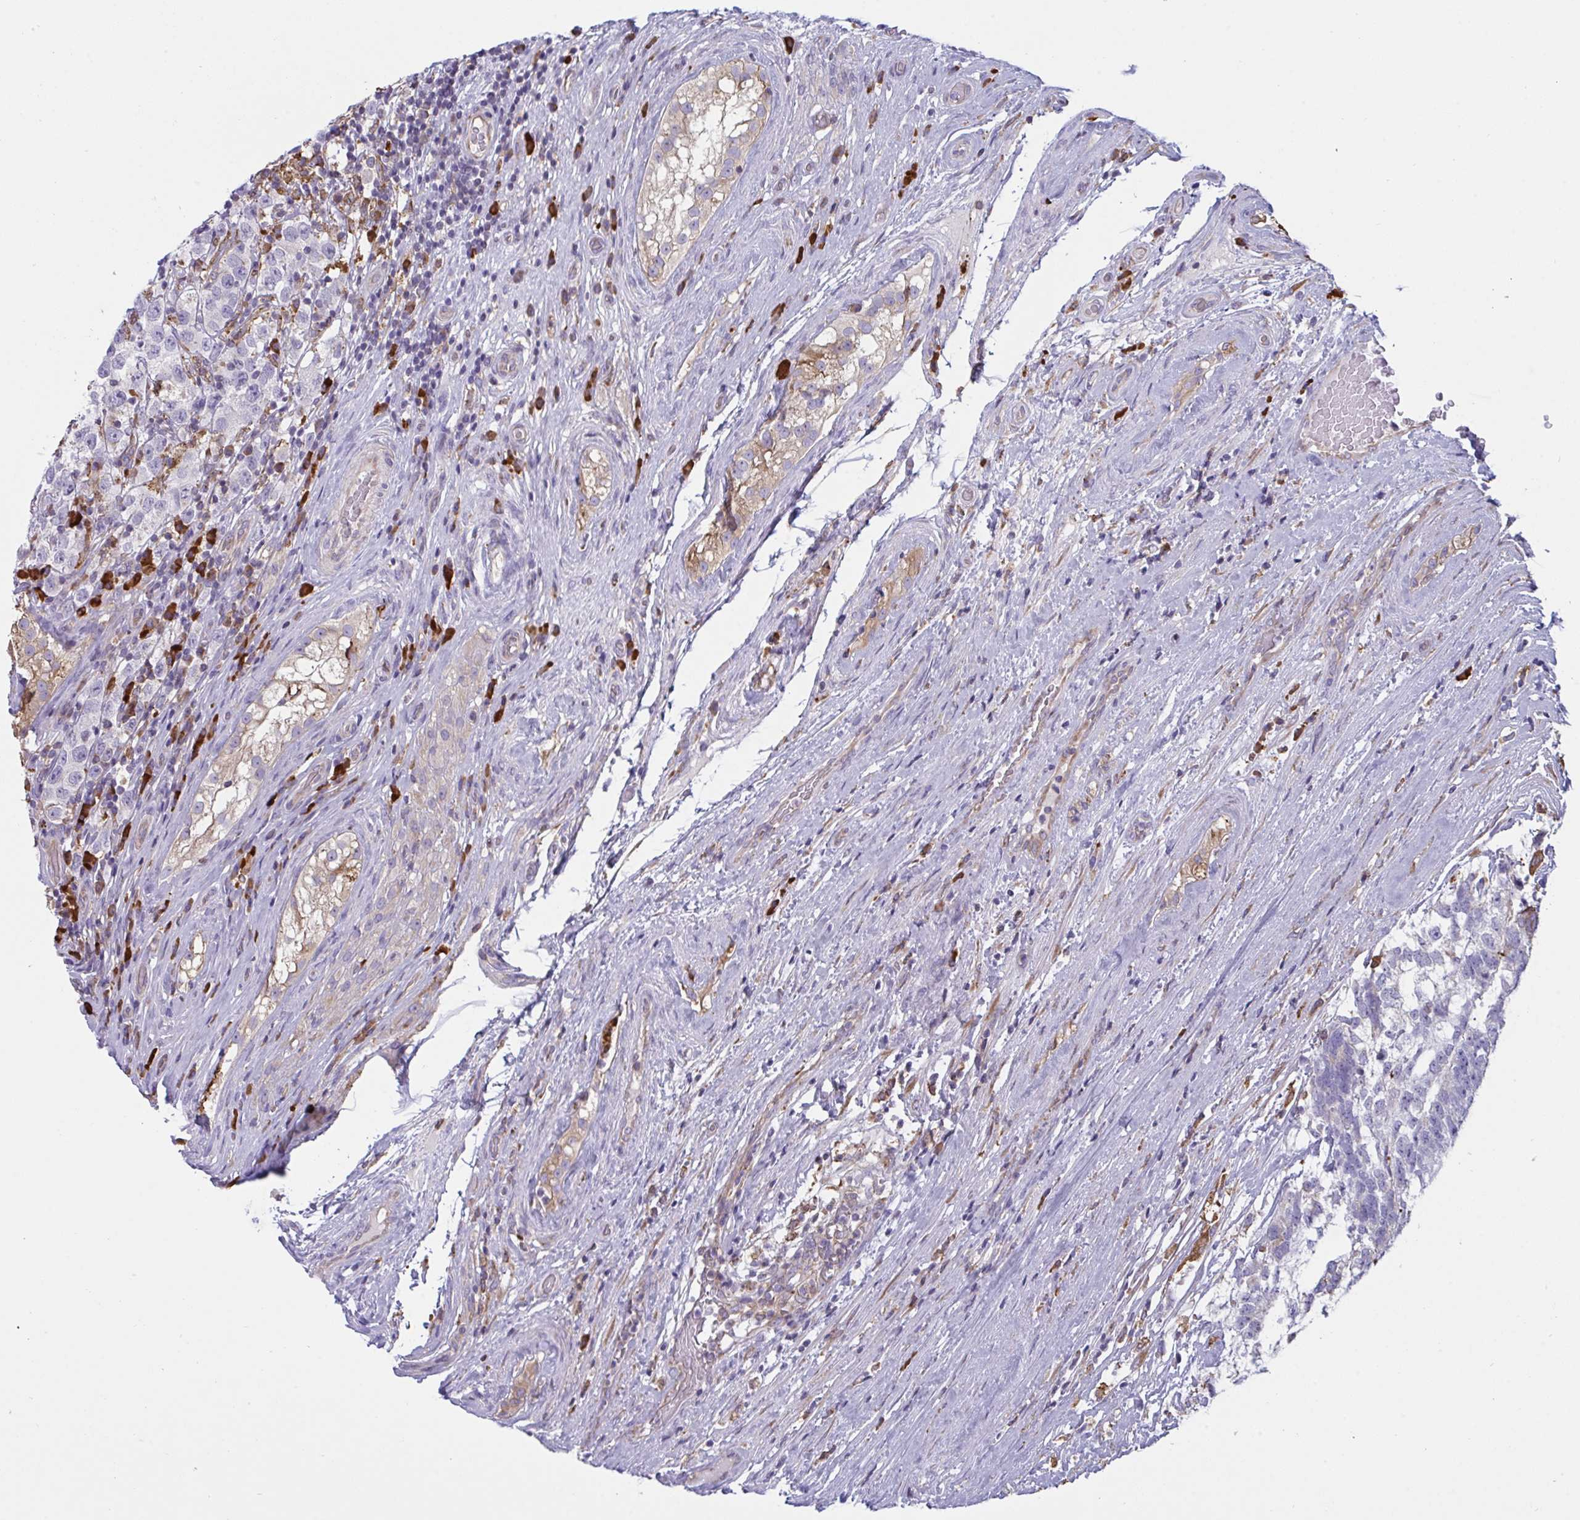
{"staining": {"intensity": "negative", "quantity": "none", "location": "none"}, "tissue": "testis cancer", "cell_type": "Tumor cells", "image_type": "cancer", "snomed": [{"axis": "morphology", "description": "Seminoma, NOS"}, {"axis": "morphology", "description": "Carcinoma, Embryonal, NOS"}, {"axis": "topography", "description": "Testis"}], "caption": "Tumor cells are negative for brown protein staining in testis cancer. (DAB IHC visualized using brightfield microscopy, high magnification).", "gene": "MYMK", "patient": {"sex": "male", "age": 41}}